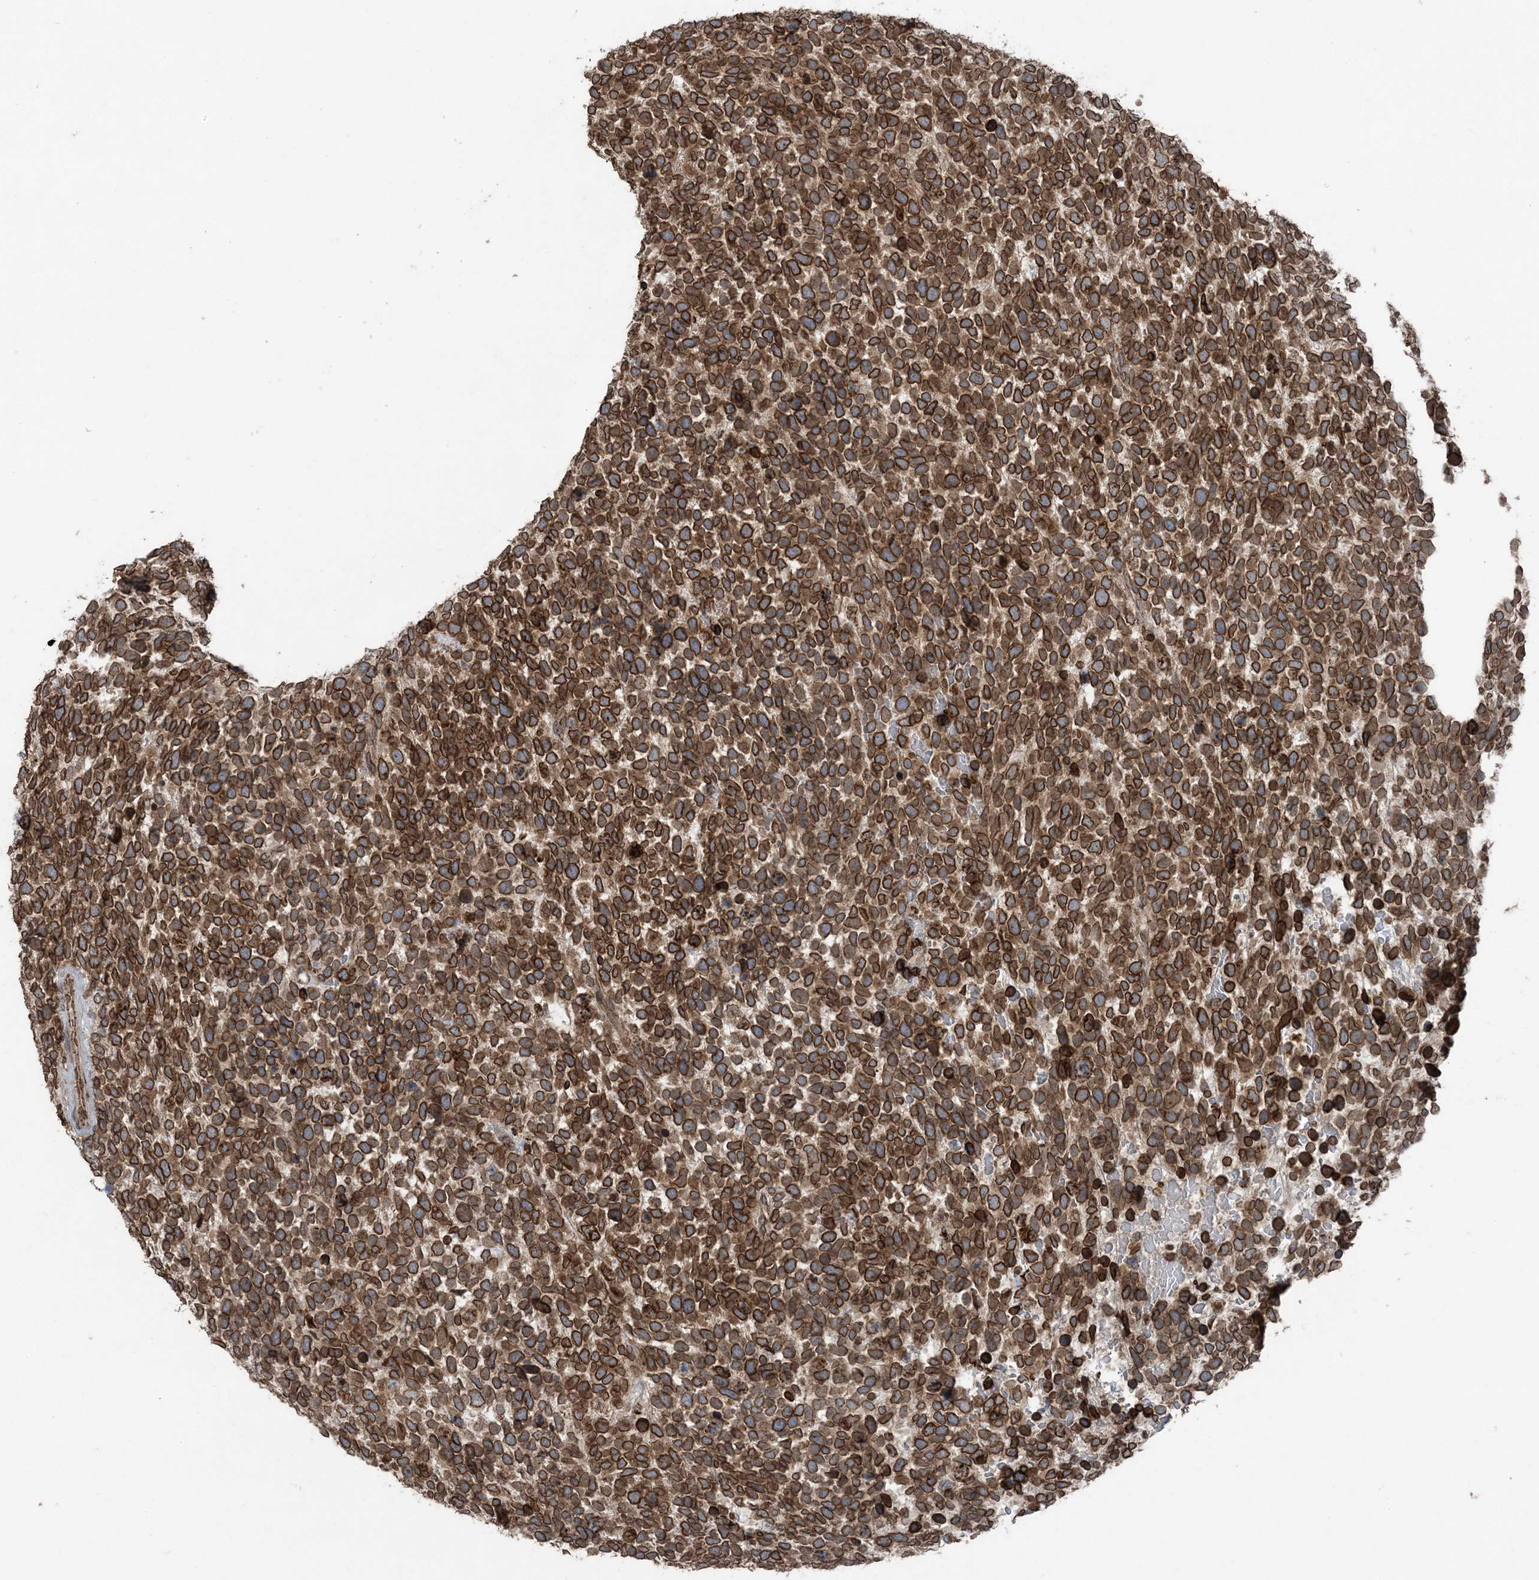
{"staining": {"intensity": "strong", "quantity": ">75%", "location": "cytoplasmic/membranous,nuclear"}, "tissue": "urothelial cancer", "cell_type": "Tumor cells", "image_type": "cancer", "snomed": [{"axis": "morphology", "description": "Urothelial carcinoma, High grade"}, {"axis": "topography", "description": "Urinary bladder"}], "caption": "Protein expression analysis of human urothelial cancer reveals strong cytoplasmic/membranous and nuclear staining in approximately >75% of tumor cells.", "gene": "ZFAND2B", "patient": {"sex": "female", "age": 82}}